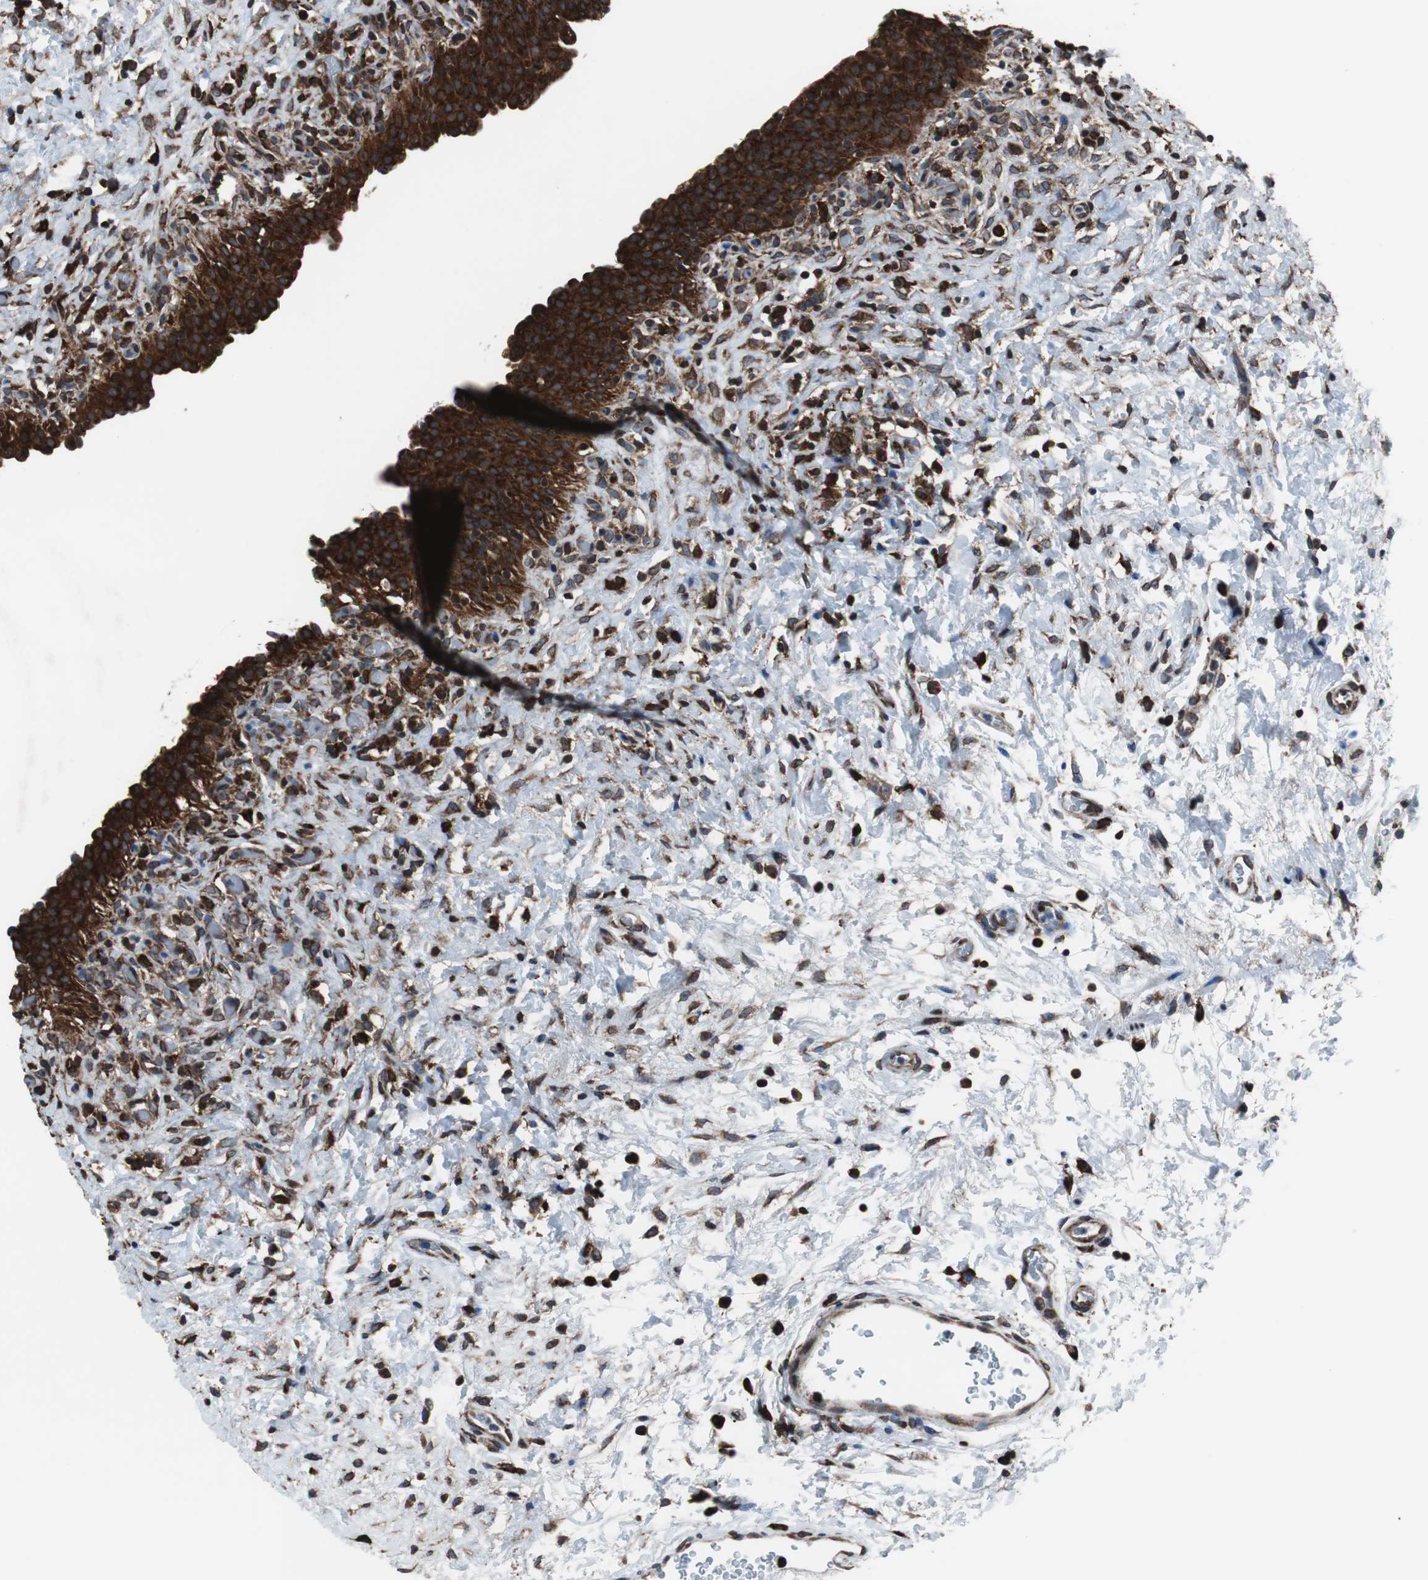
{"staining": {"intensity": "strong", "quantity": ">75%", "location": "cytoplasmic/membranous"}, "tissue": "urinary bladder", "cell_type": "Urothelial cells", "image_type": "normal", "snomed": [{"axis": "morphology", "description": "Normal tissue, NOS"}, {"axis": "topography", "description": "Urinary bladder"}], "caption": "The histopathology image reveals immunohistochemical staining of normal urinary bladder. There is strong cytoplasmic/membranous positivity is present in approximately >75% of urothelial cells.", "gene": "USP10", "patient": {"sex": "male", "age": 51}}